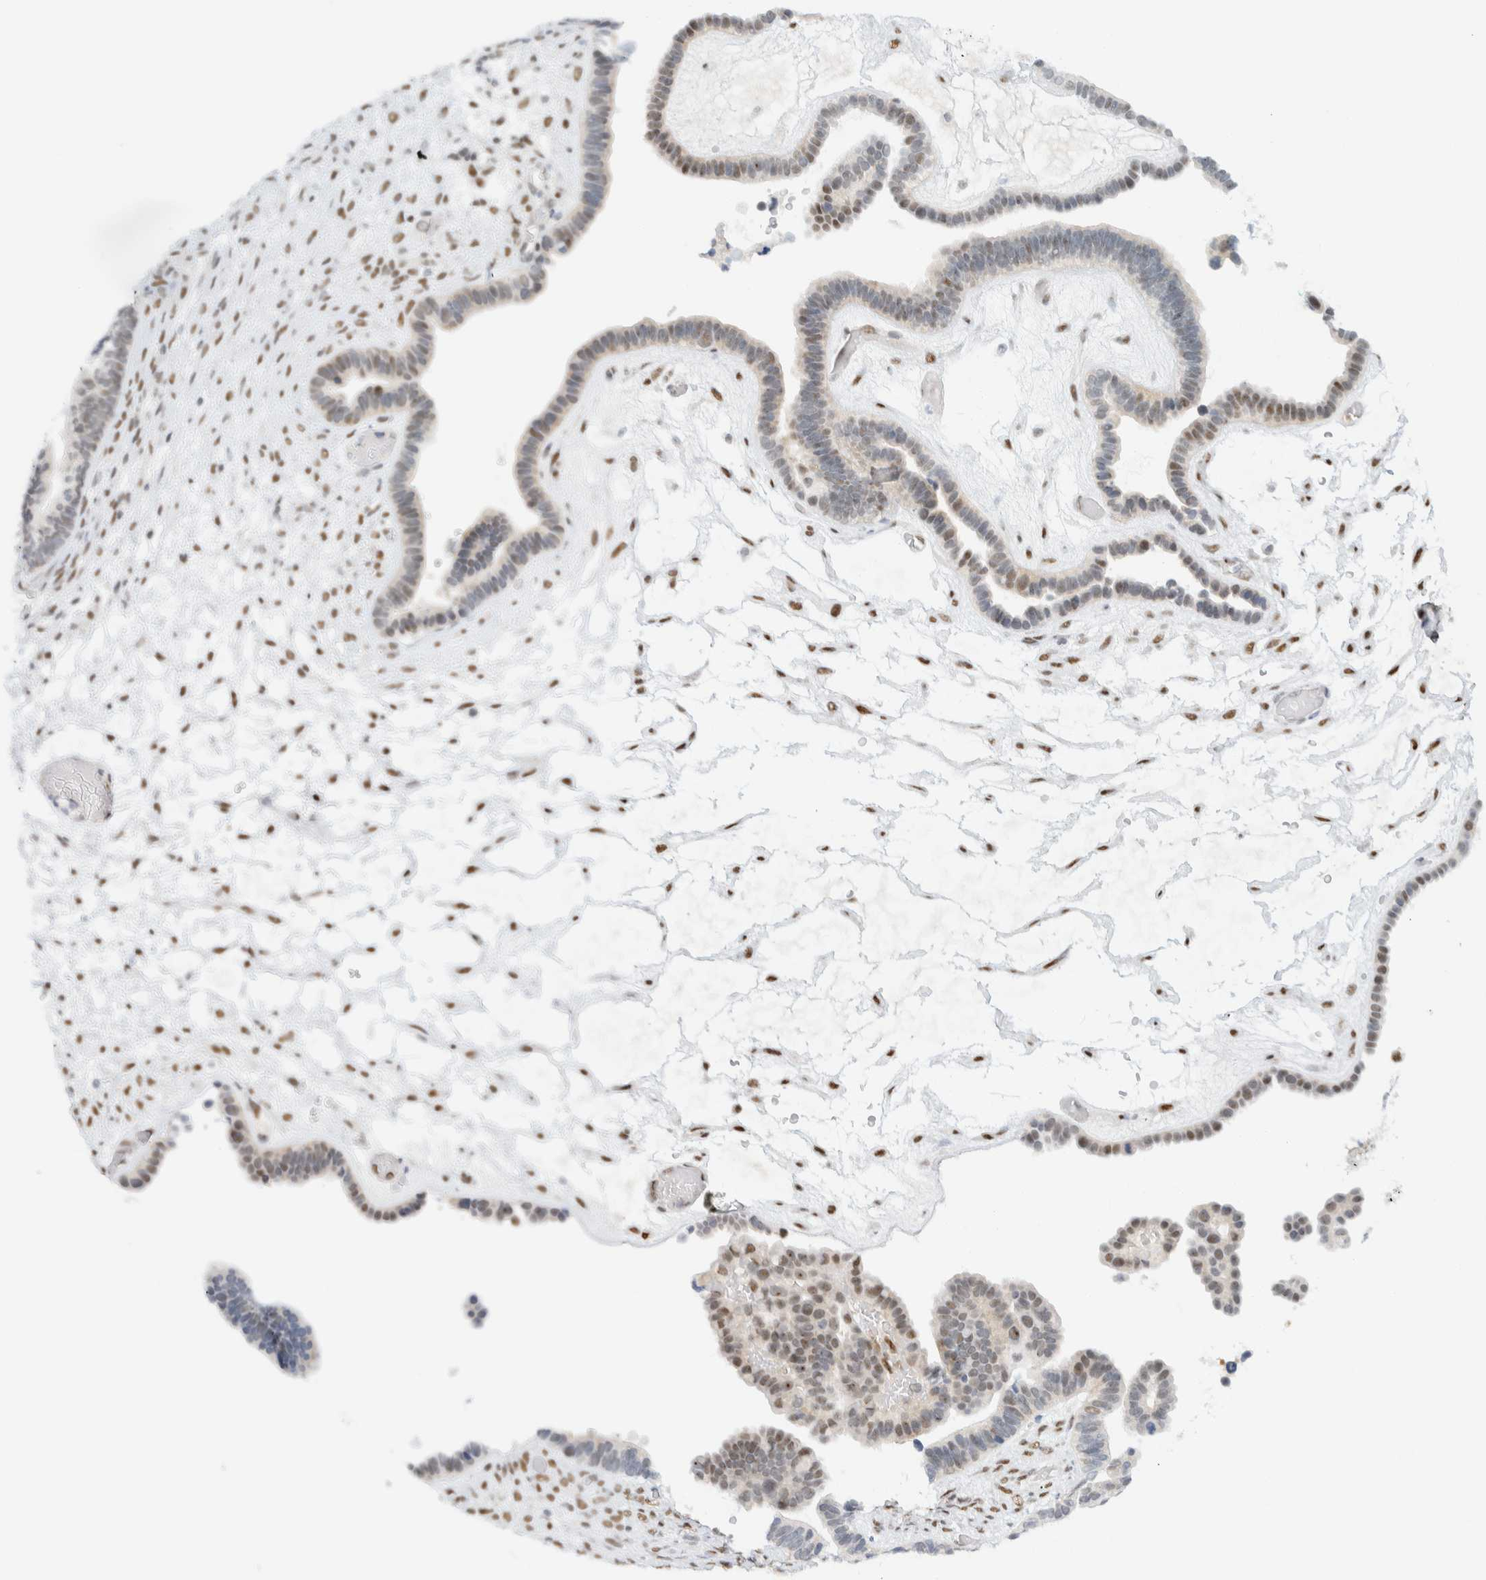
{"staining": {"intensity": "moderate", "quantity": "<25%", "location": "nuclear"}, "tissue": "ovarian cancer", "cell_type": "Tumor cells", "image_type": "cancer", "snomed": [{"axis": "morphology", "description": "Cystadenocarcinoma, serous, NOS"}, {"axis": "topography", "description": "Ovary"}], "caption": "Brown immunohistochemical staining in human serous cystadenocarcinoma (ovarian) displays moderate nuclear staining in approximately <25% of tumor cells.", "gene": "ZNF683", "patient": {"sex": "female", "age": 56}}